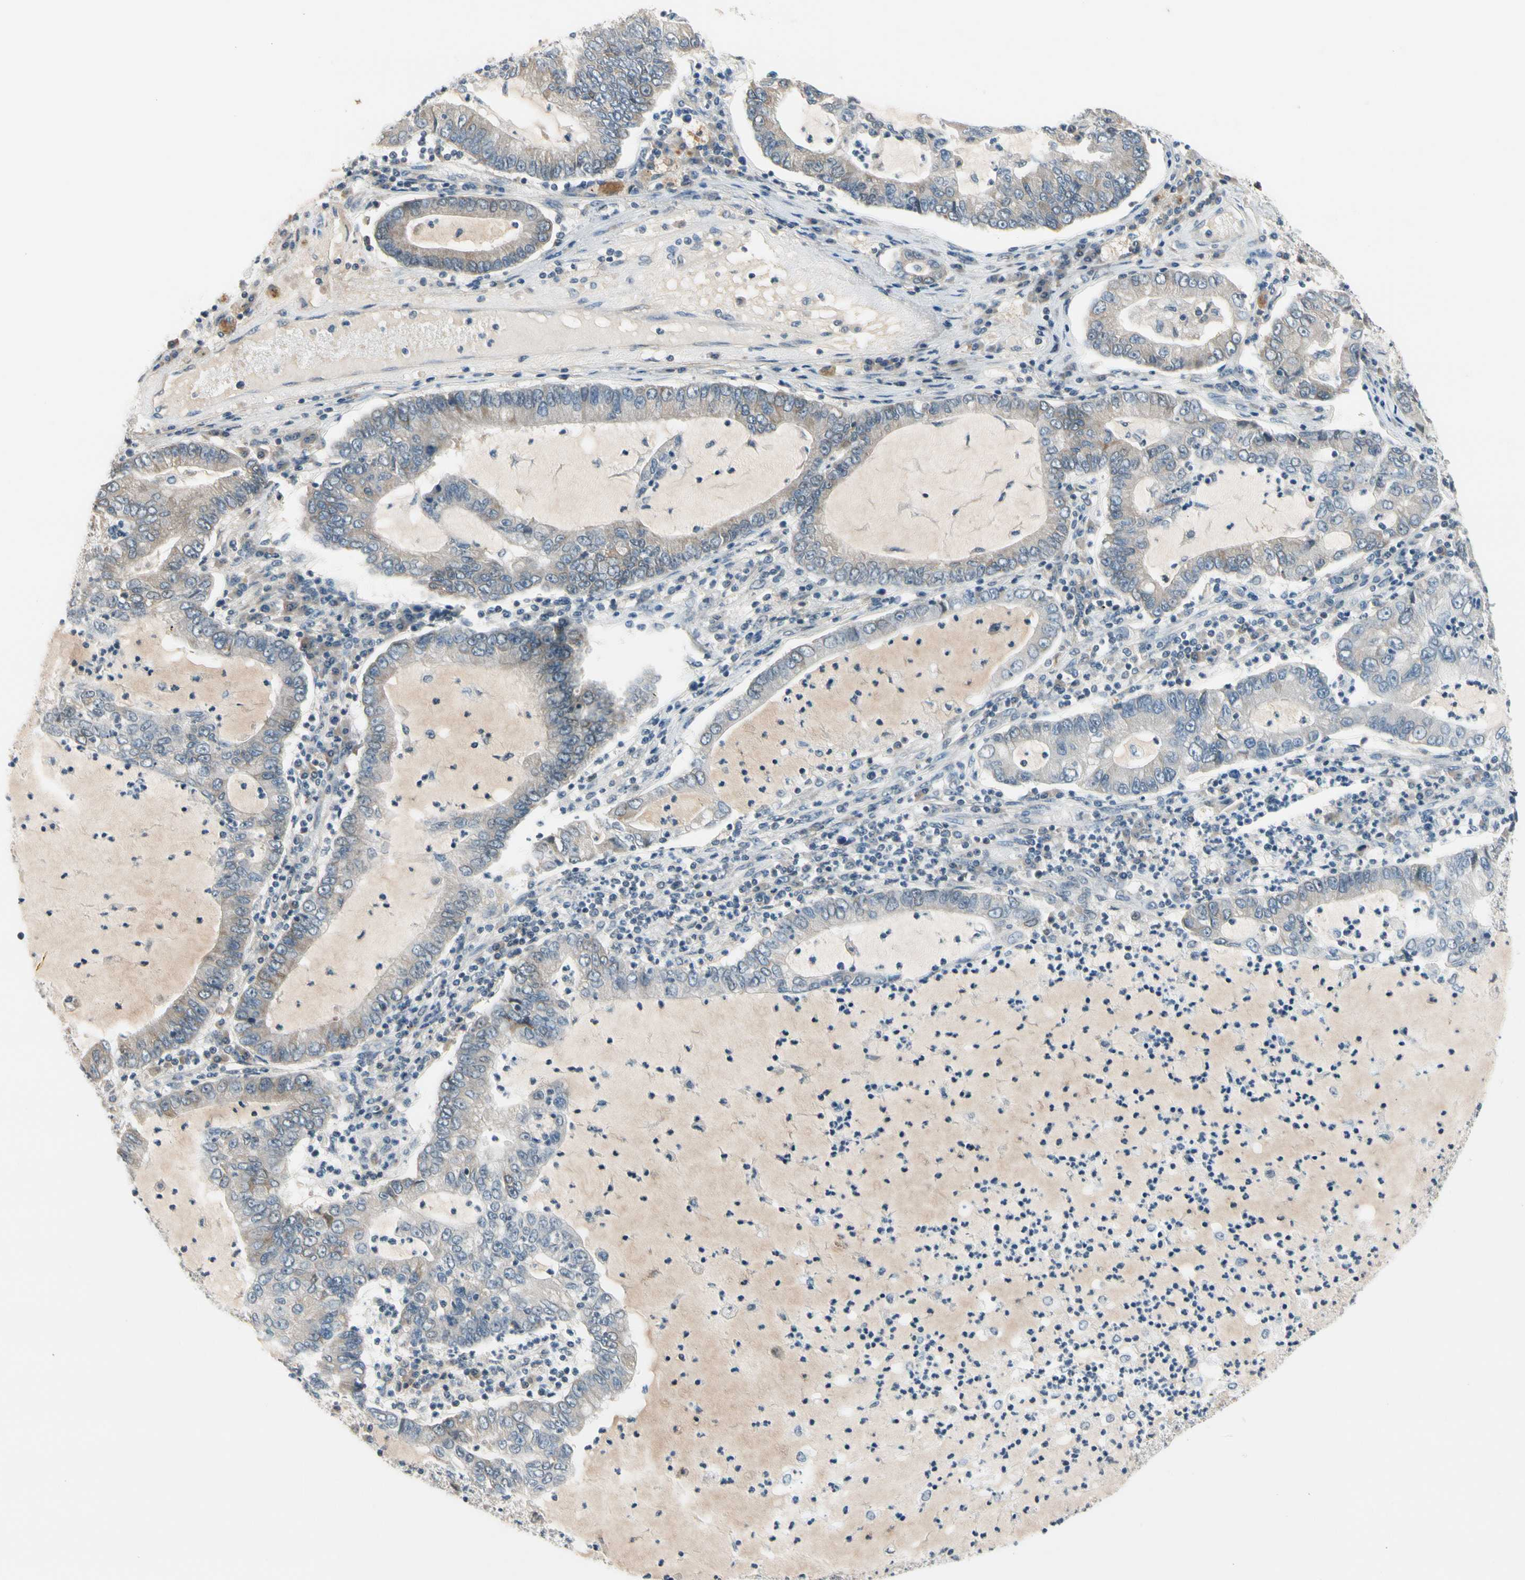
{"staining": {"intensity": "weak", "quantity": "25%-75%", "location": "cytoplasmic/membranous"}, "tissue": "lung cancer", "cell_type": "Tumor cells", "image_type": "cancer", "snomed": [{"axis": "morphology", "description": "Adenocarcinoma, NOS"}, {"axis": "topography", "description": "Lung"}], "caption": "Immunohistochemical staining of lung adenocarcinoma displays low levels of weak cytoplasmic/membranous protein positivity in approximately 25%-75% of tumor cells.", "gene": "PIP5K1B", "patient": {"sex": "female", "age": 51}}